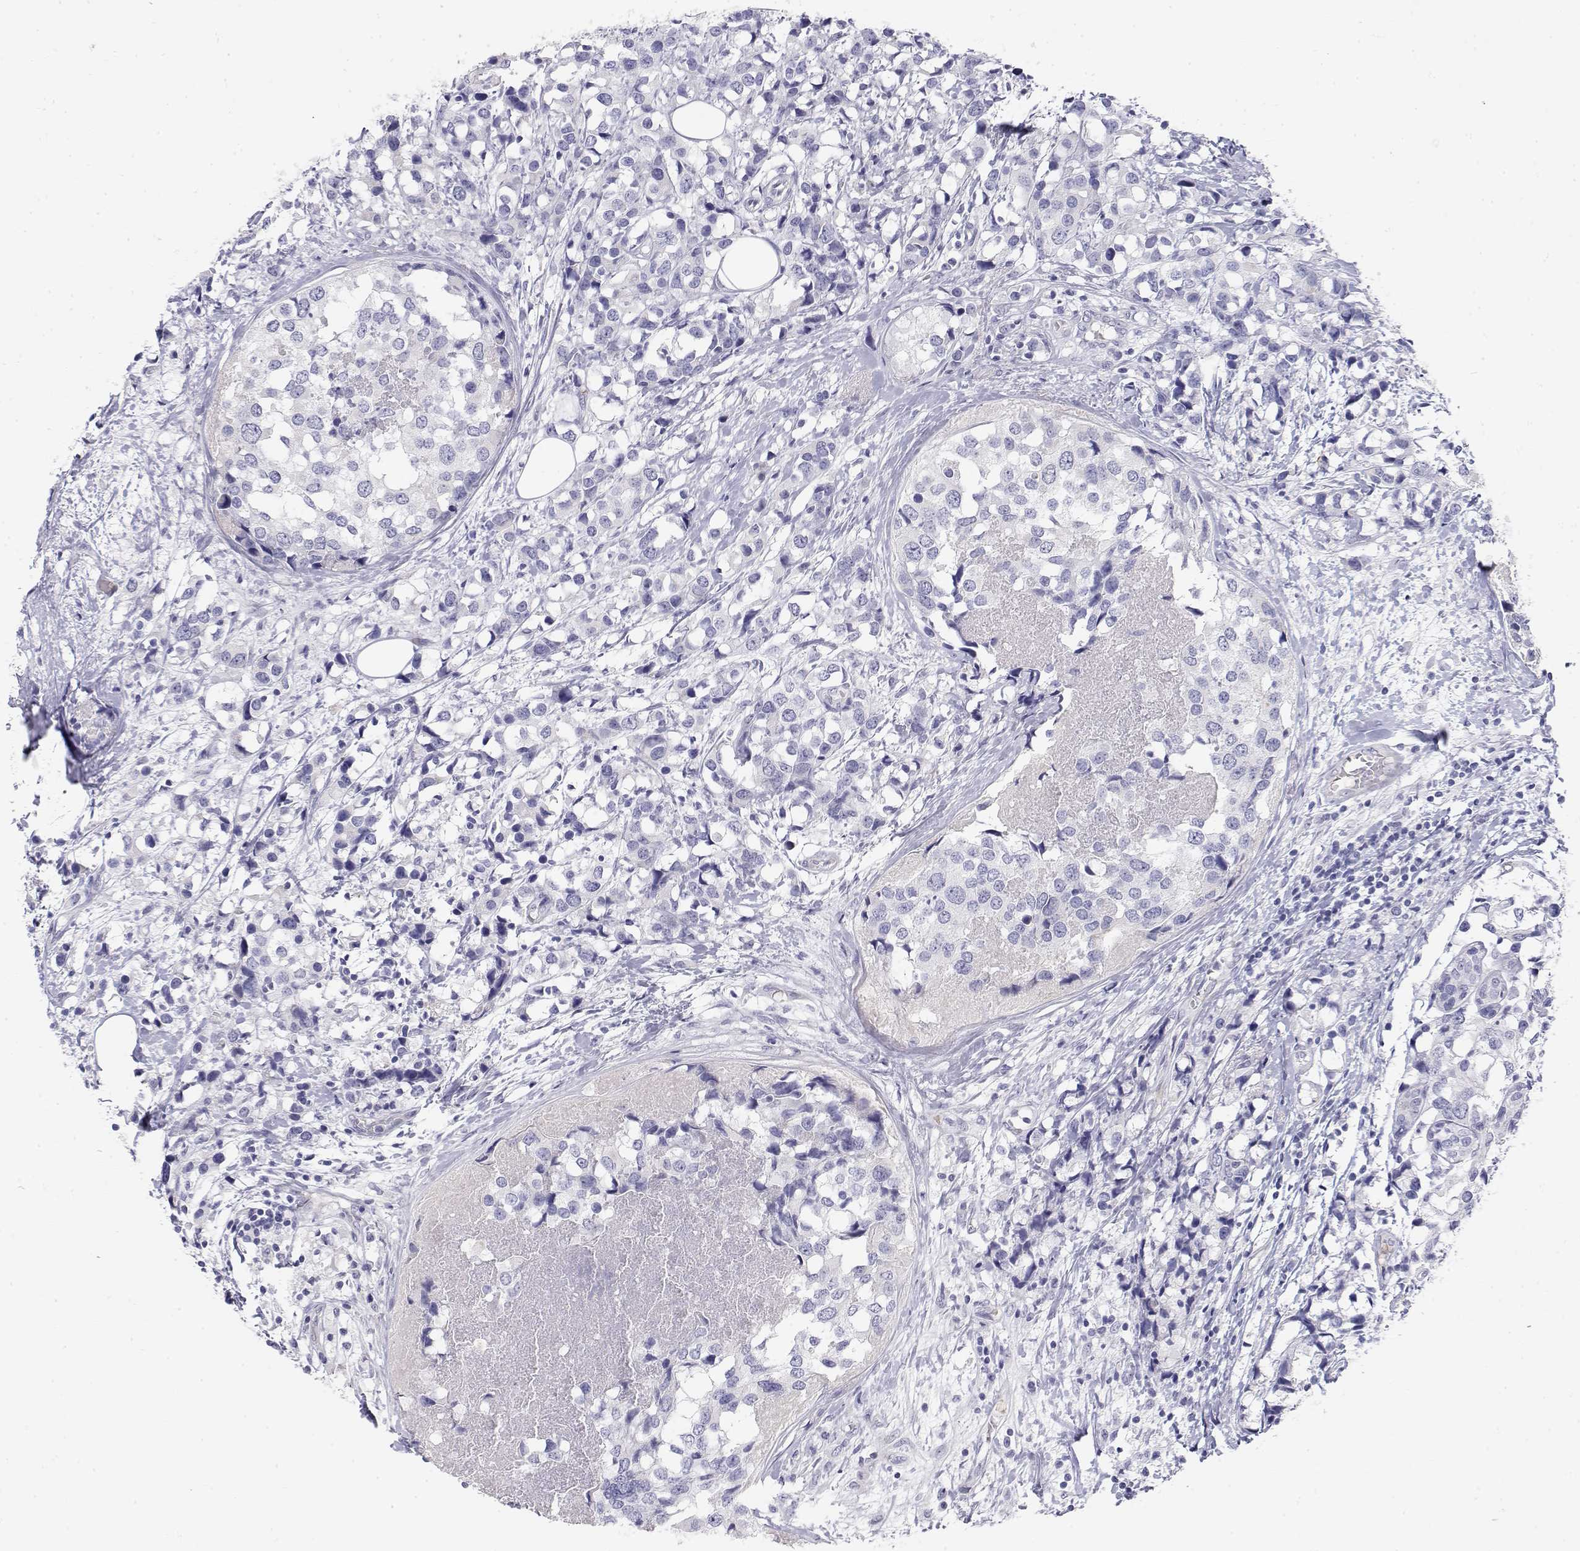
{"staining": {"intensity": "negative", "quantity": "none", "location": "none"}, "tissue": "breast cancer", "cell_type": "Tumor cells", "image_type": "cancer", "snomed": [{"axis": "morphology", "description": "Lobular carcinoma"}, {"axis": "topography", "description": "Breast"}], "caption": "The image shows no staining of tumor cells in breast cancer. (Immunohistochemistry (ihc), brightfield microscopy, high magnification).", "gene": "MISP", "patient": {"sex": "female", "age": 59}}